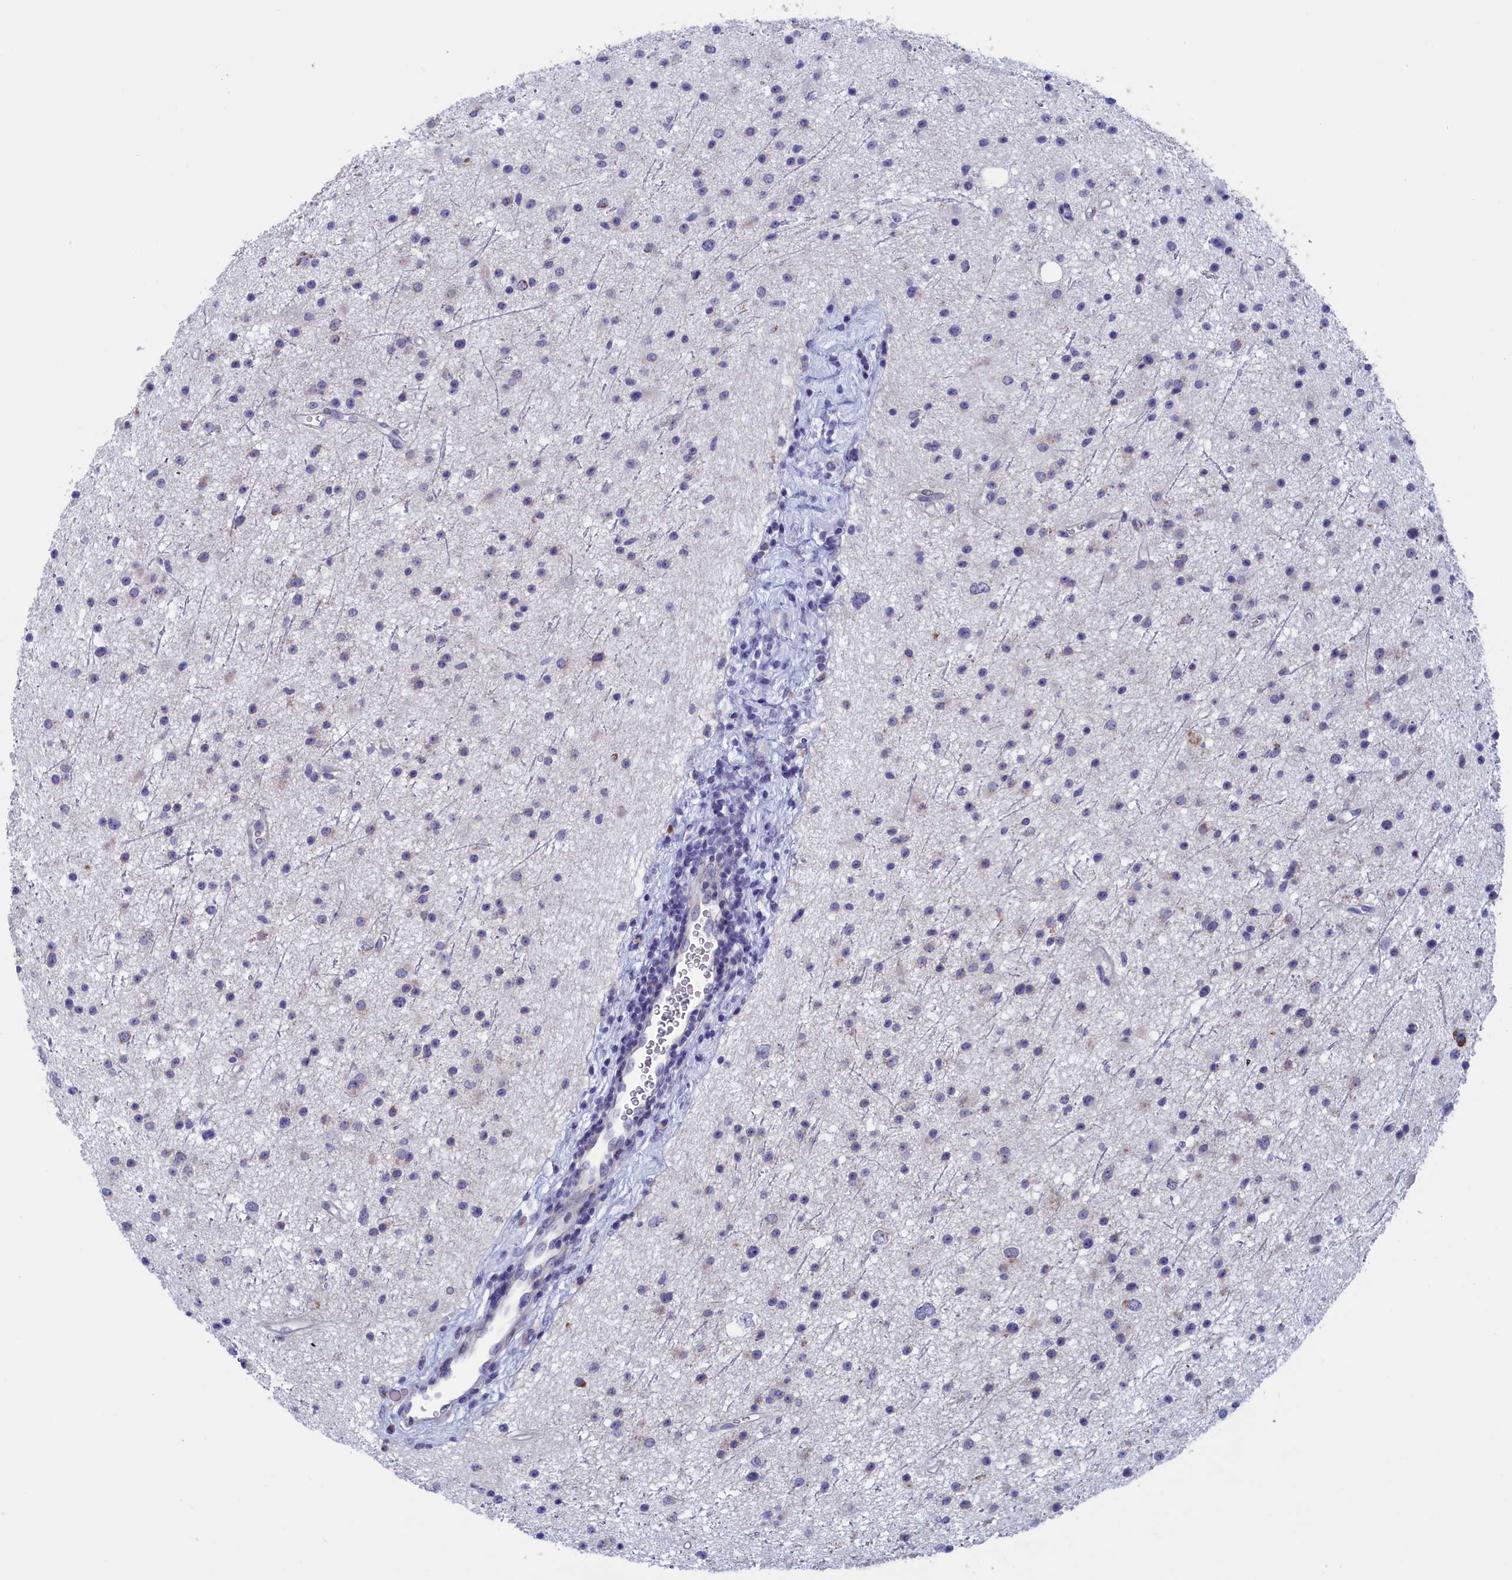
{"staining": {"intensity": "negative", "quantity": "none", "location": "none"}, "tissue": "glioma", "cell_type": "Tumor cells", "image_type": "cancer", "snomed": [{"axis": "morphology", "description": "Glioma, malignant, Low grade"}, {"axis": "topography", "description": "Cerebral cortex"}], "caption": "The photomicrograph exhibits no staining of tumor cells in glioma.", "gene": "NIBAN3", "patient": {"sex": "female", "age": 39}}